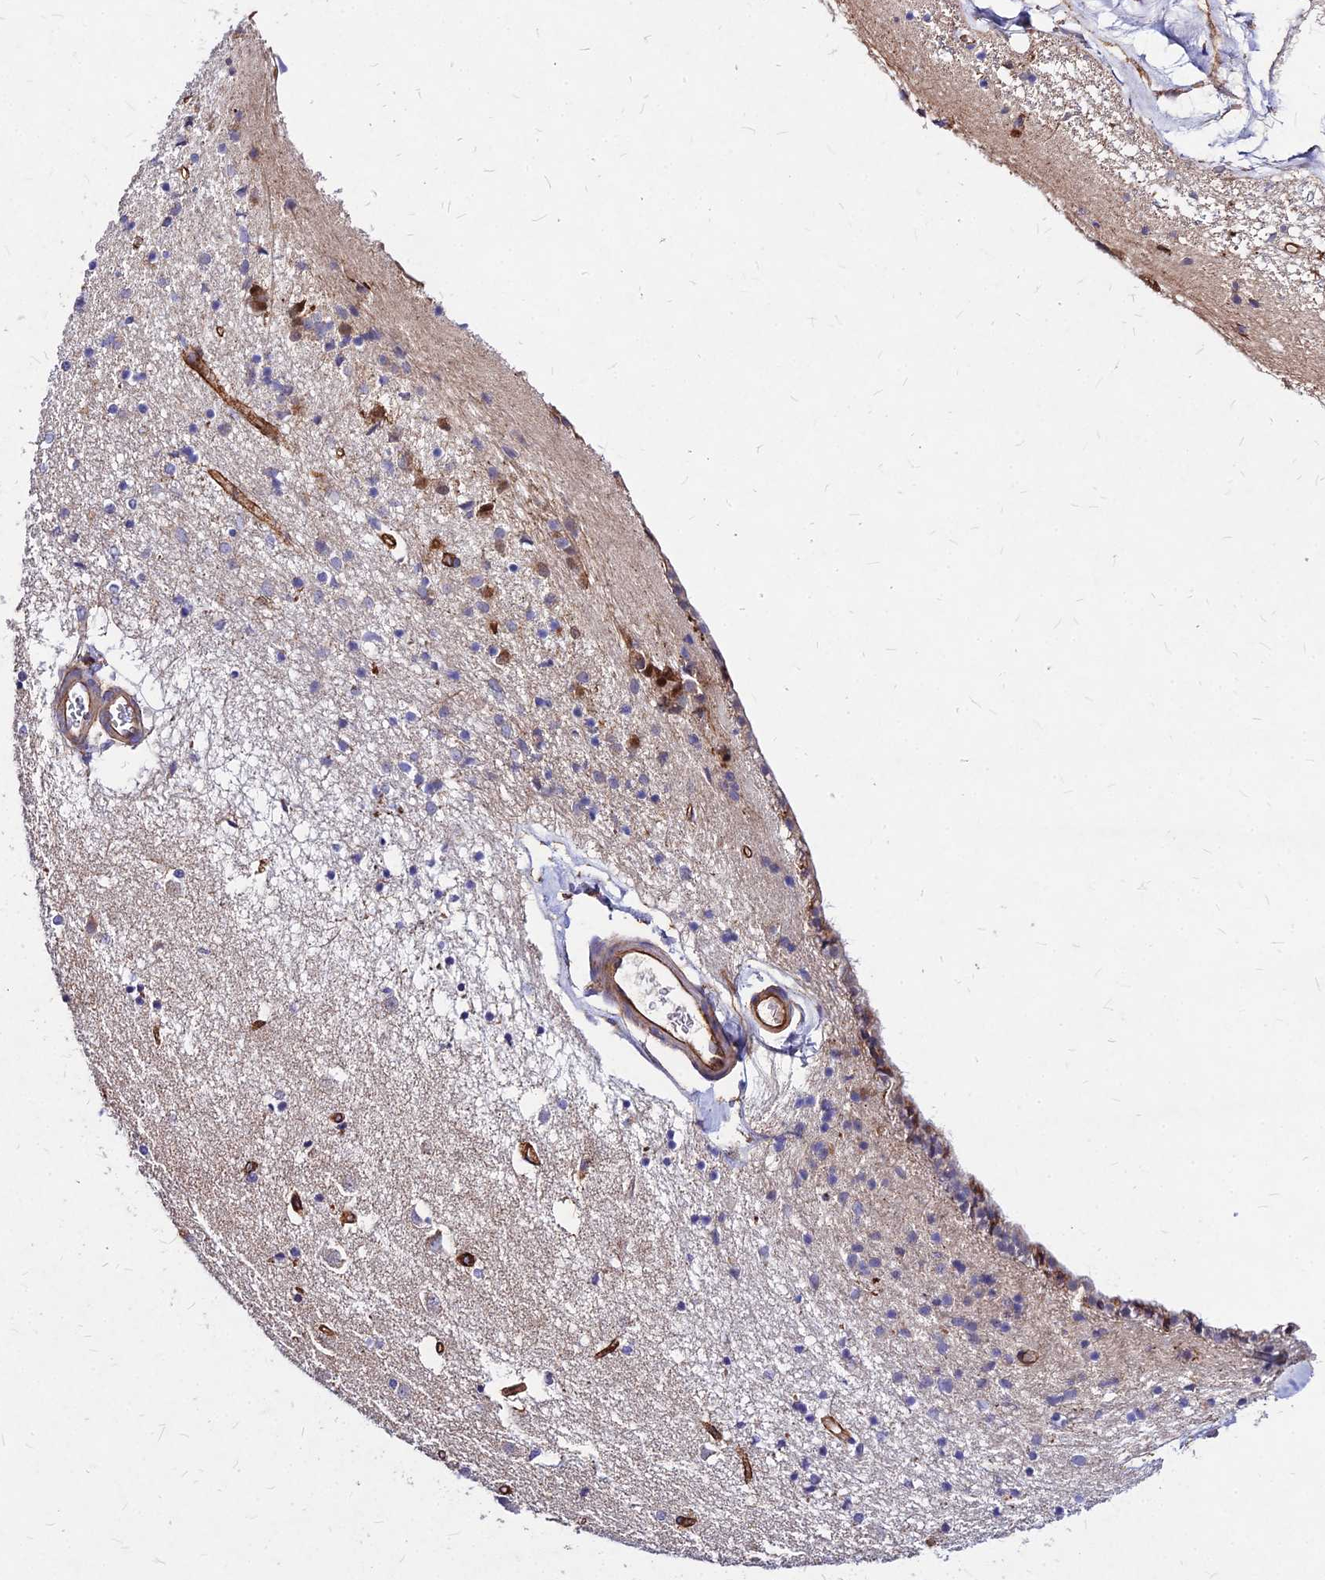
{"staining": {"intensity": "moderate", "quantity": "<25%", "location": "cytoplasmic/membranous"}, "tissue": "caudate", "cell_type": "Glial cells", "image_type": "normal", "snomed": [{"axis": "morphology", "description": "Normal tissue, NOS"}, {"axis": "topography", "description": "Lateral ventricle wall"}], "caption": "Normal caudate was stained to show a protein in brown. There is low levels of moderate cytoplasmic/membranous staining in approximately <25% of glial cells.", "gene": "EFCC1", "patient": {"sex": "female", "age": 54}}